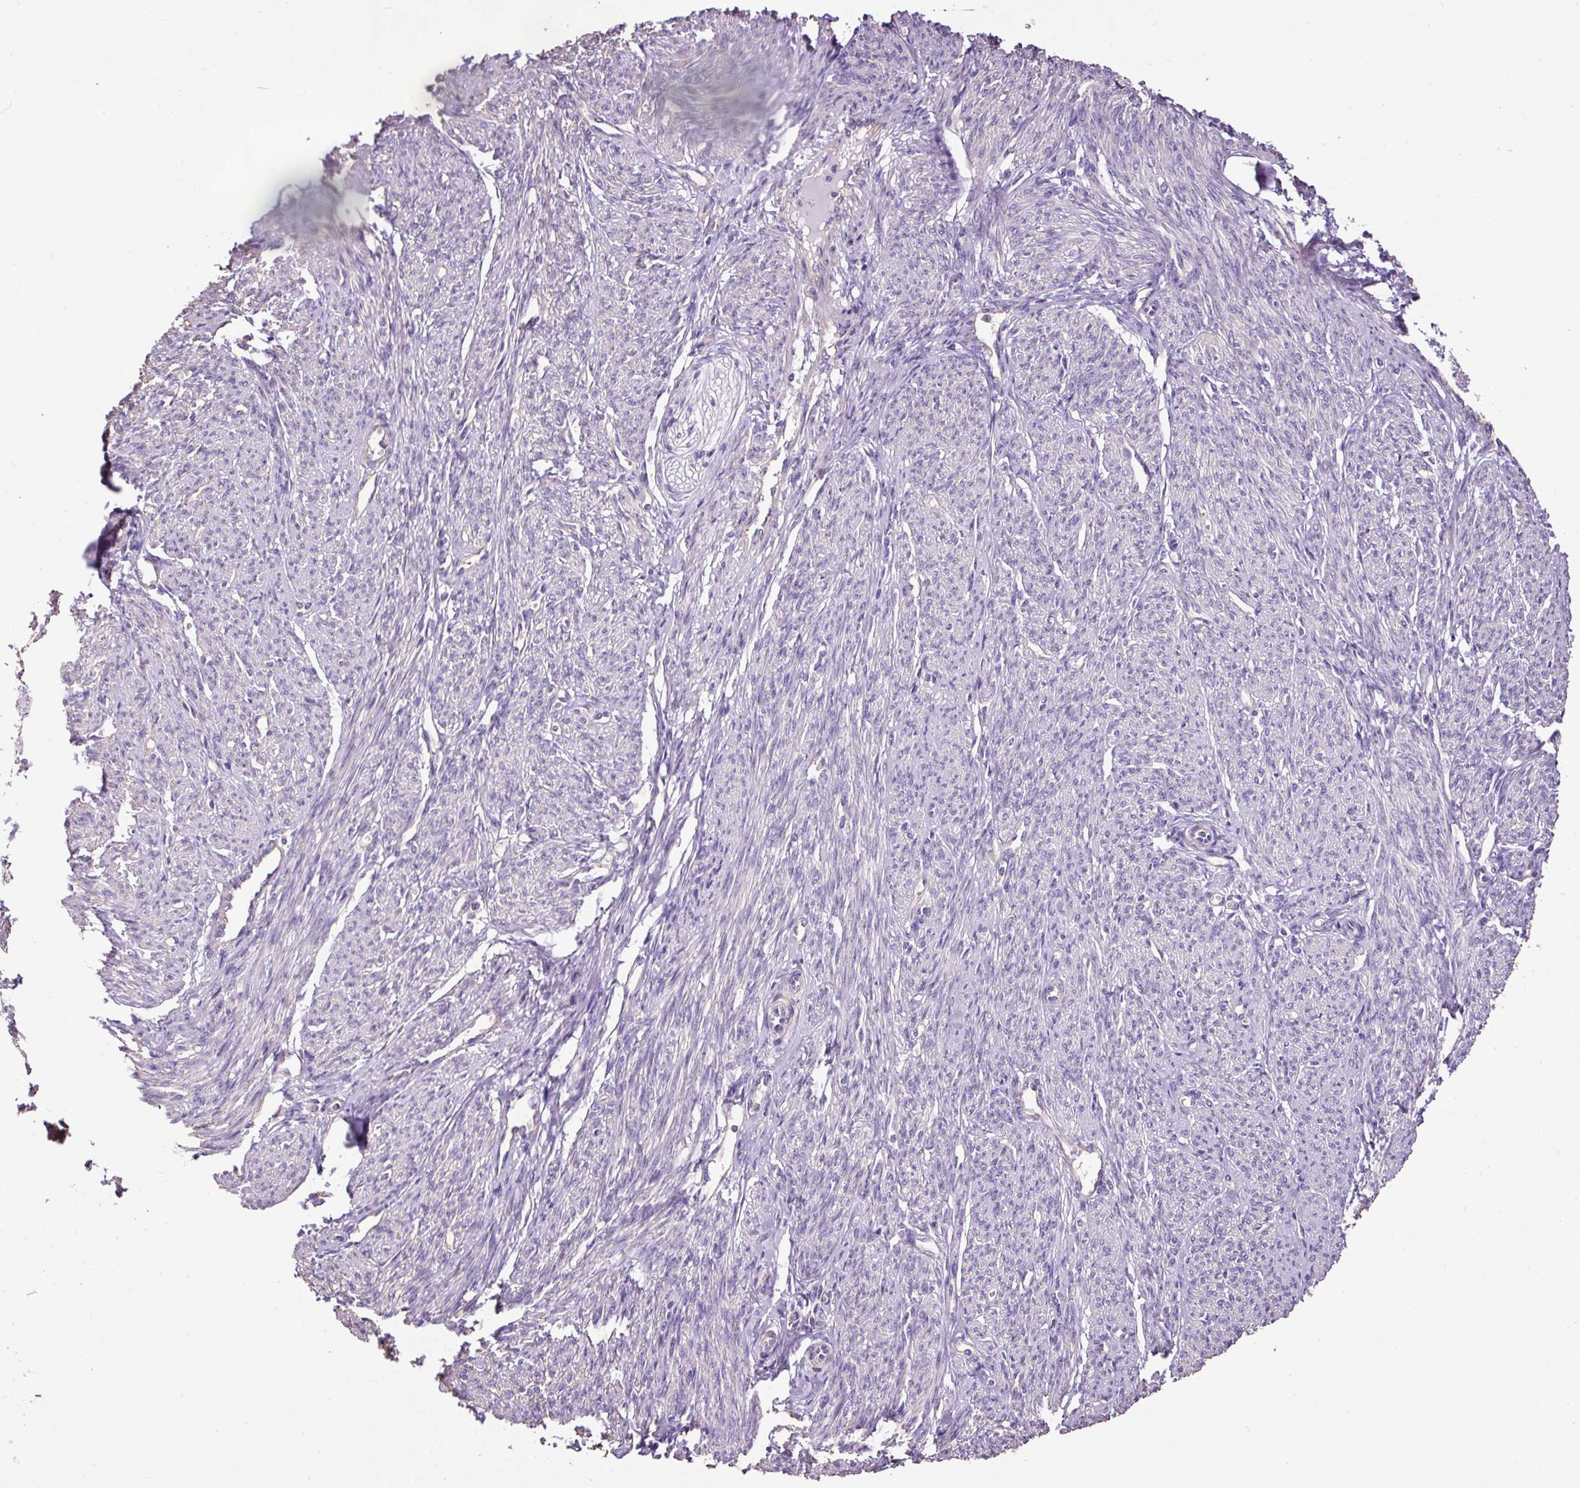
{"staining": {"intensity": "negative", "quantity": "none", "location": "none"}, "tissue": "smooth muscle", "cell_type": "Smooth muscle cells", "image_type": "normal", "snomed": [{"axis": "morphology", "description": "Normal tissue, NOS"}, {"axis": "topography", "description": "Smooth muscle"}], "caption": "IHC image of benign smooth muscle stained for a protein (brown), which displays no expression in smooth muscle cells. Brightfield microscopy of immunohistochemistry stained with DAB (brown) and hematoxylin (blue), captured at high magnification.", "gene": "PDIA2", "patient": {"sex": "female", "age": 65}}